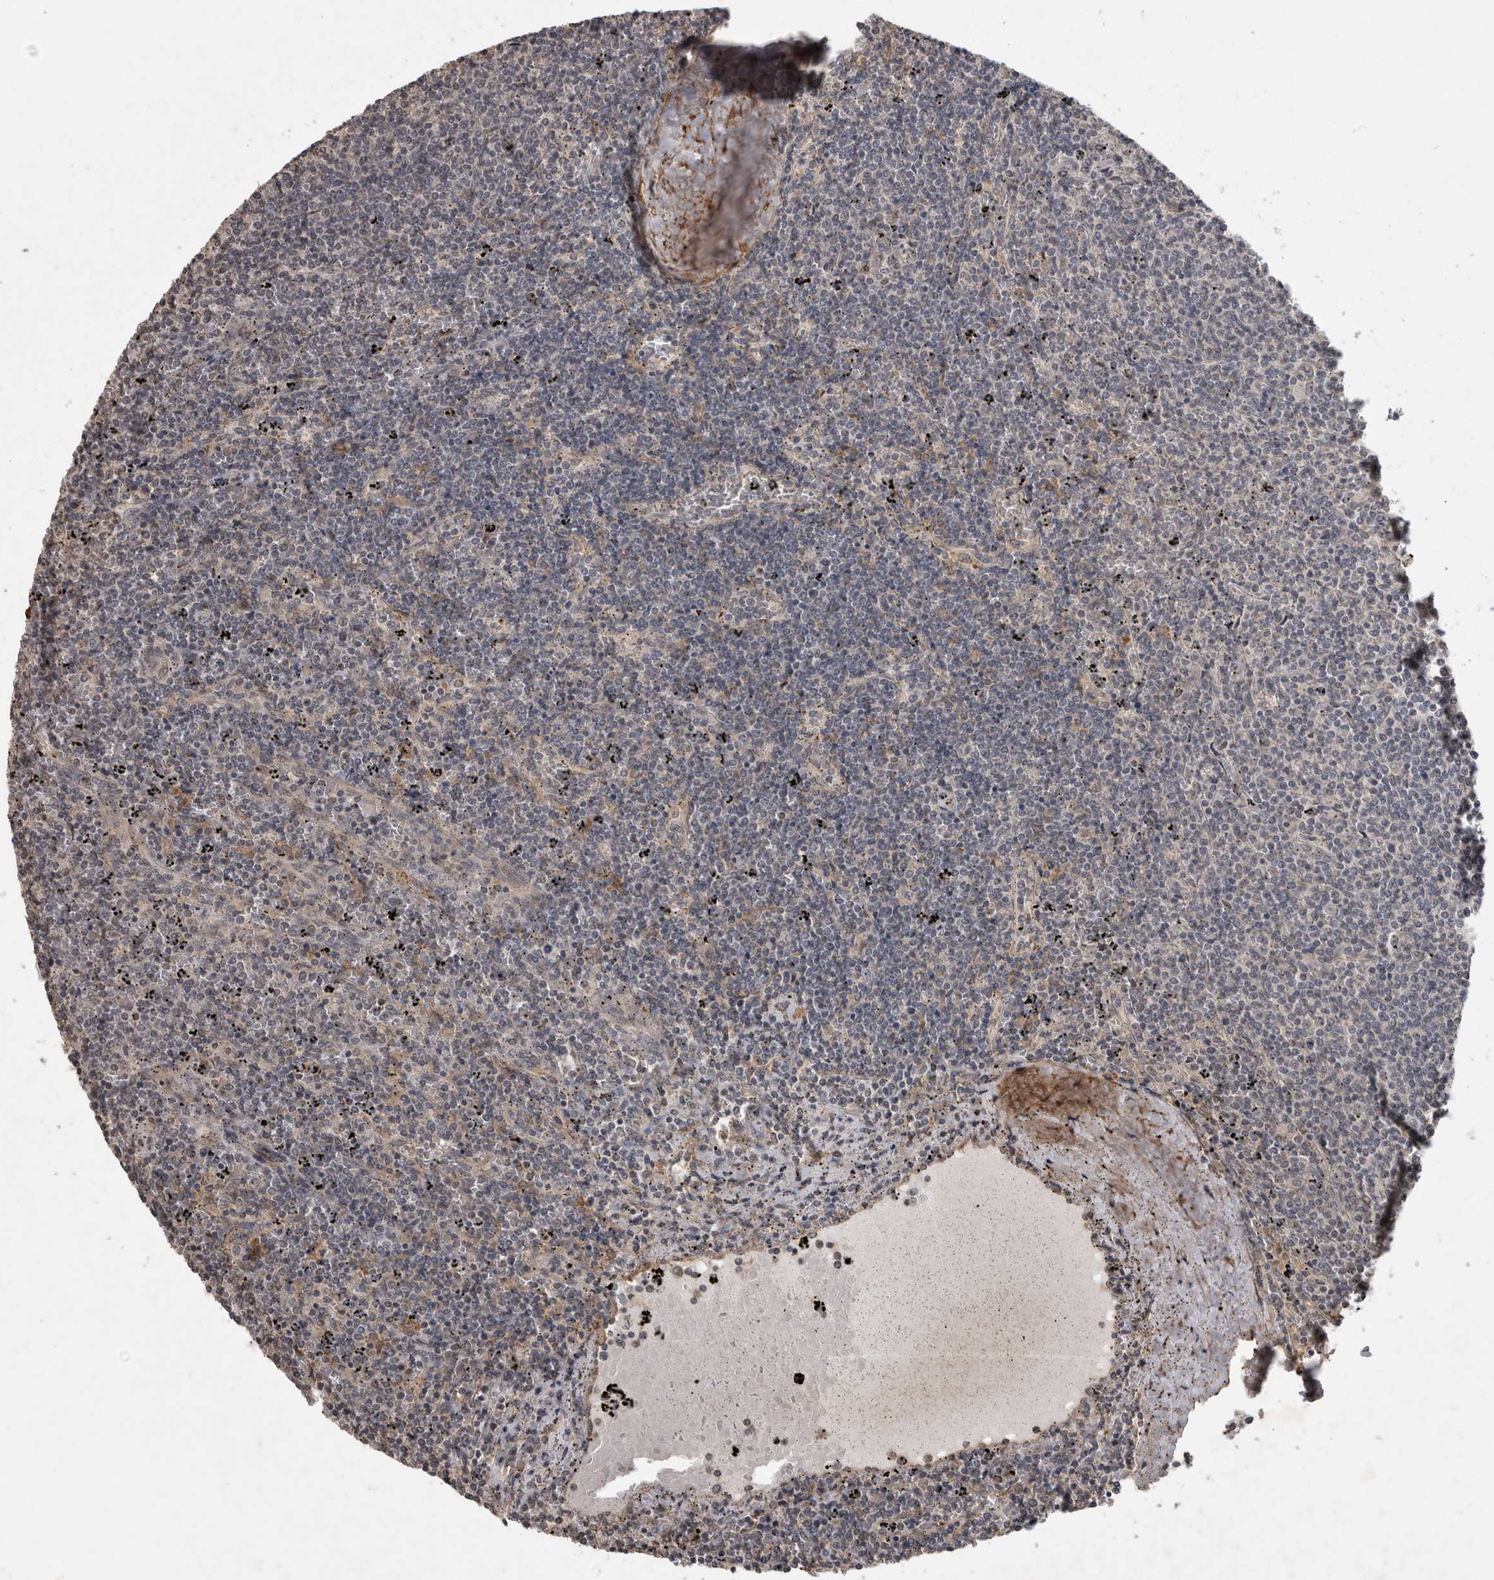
{"staining": {"intensity": "negative", "quantity": "none", "location": "none"}, "tissue": "lymphoma", "cell_type": "Tumor cells", "image_type": "cancer", "snomed": [{"axis": "morphology", "description": "Malignant lymphoma, non-Hodgkin's type, Low grade"}, {"axis": "topography", "description": "Spleen"}], "caption": "Lymphoma stained for a protein using immunohistochemistry (IHC) reveals no positivity tumor cells.", "gene": "RHPN1", "patient": {"sex": "female", "age": 50}}